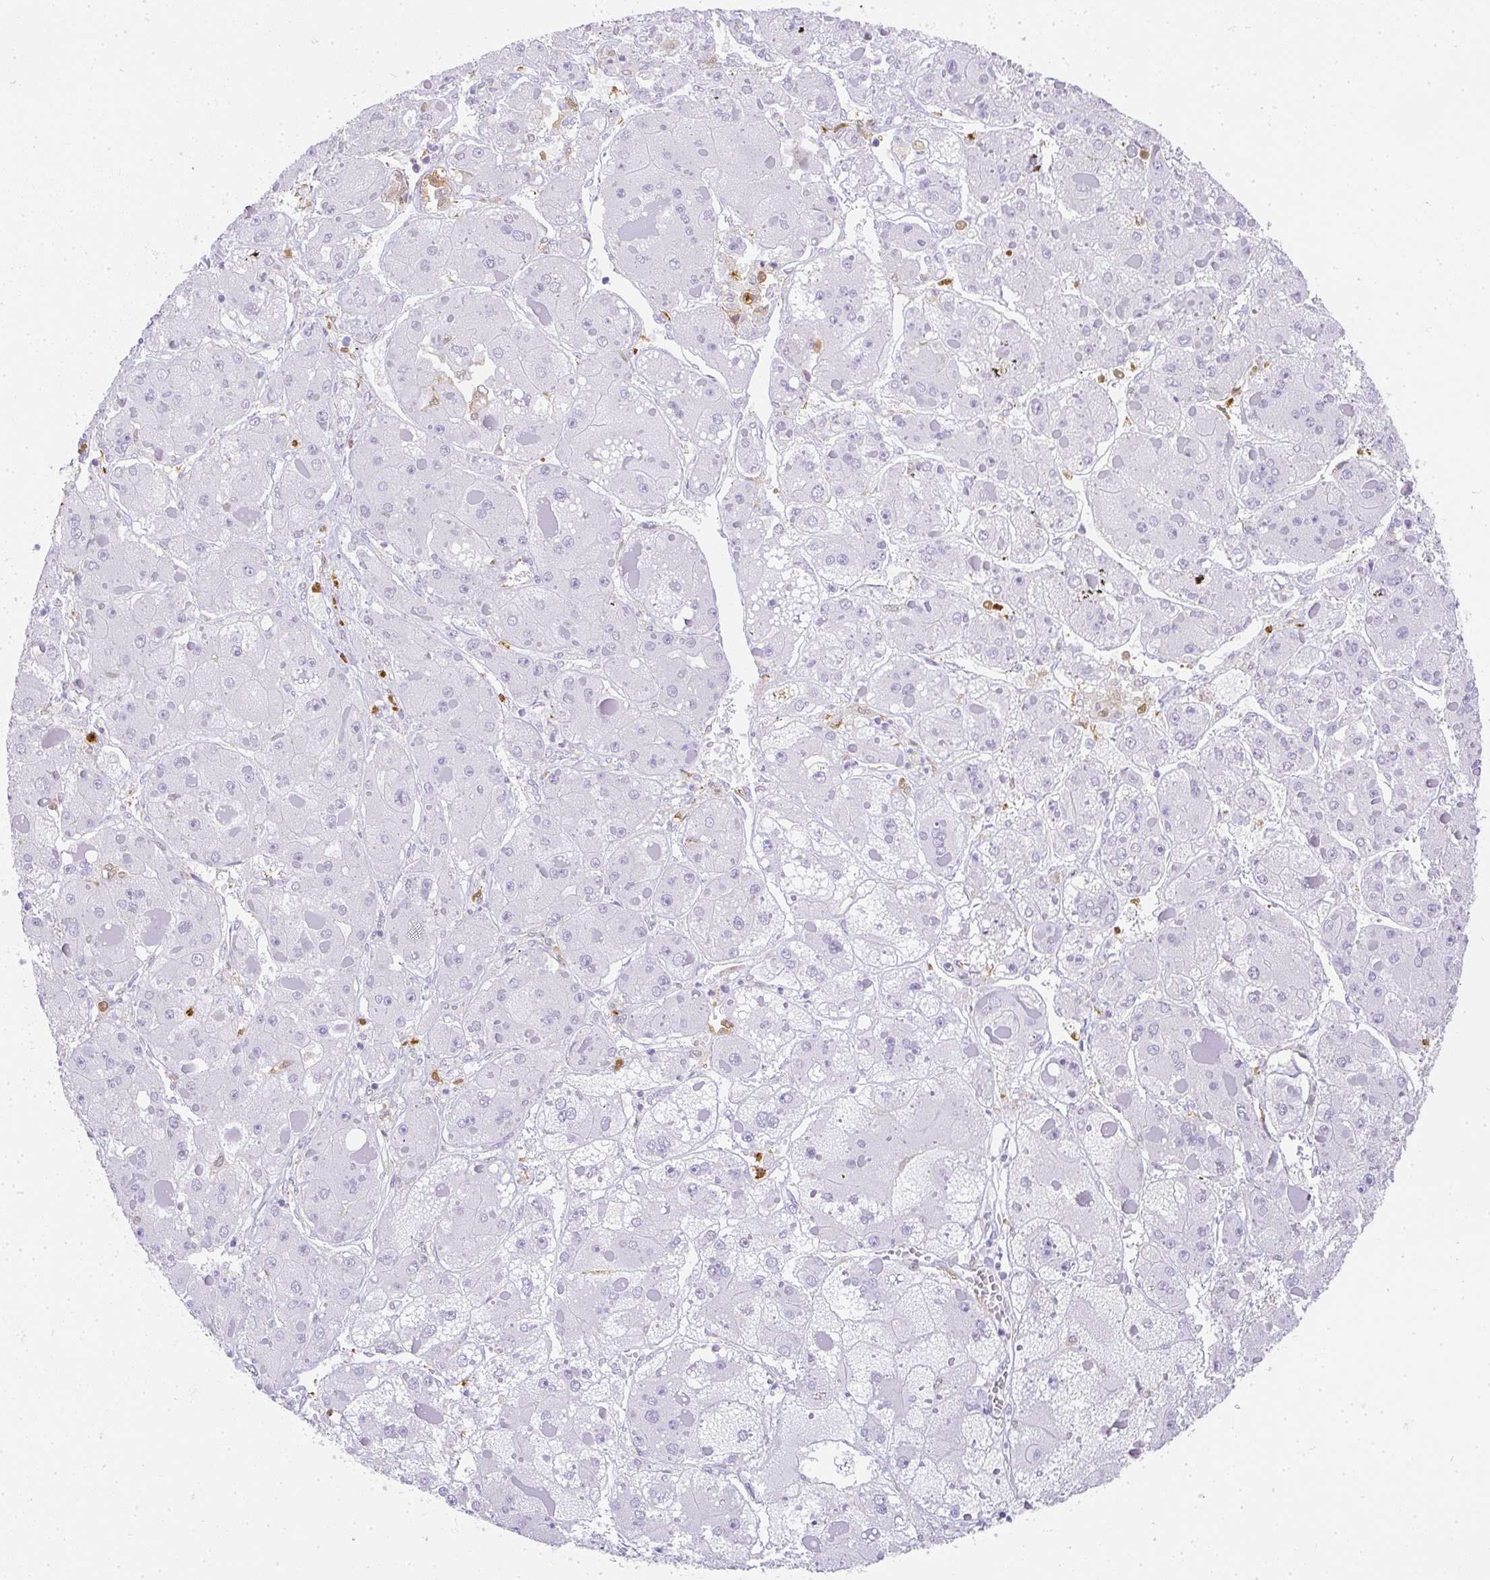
{"staining": {"intensity": "negative", "quantity": "none", "location": "none"}, "tissue": "liver cancer", "cell_type": "Tumor cells", "image_type": "cancer", "snomed": [{"axis": "morphology", "description": "Carcinoma, Hepatocellular, NOS"}, {"axis": "topography", "description": "Liver"}], "caption": "Immunohistochemistry of human liver cancer (hepatocellular carcinoma) displays no expression in tumor cells. (Immunohistochemistry (ihc), brightfield microscopy, high magnification).", "gene": "HK3", "patient": {"sex": "female", "age": 73}}